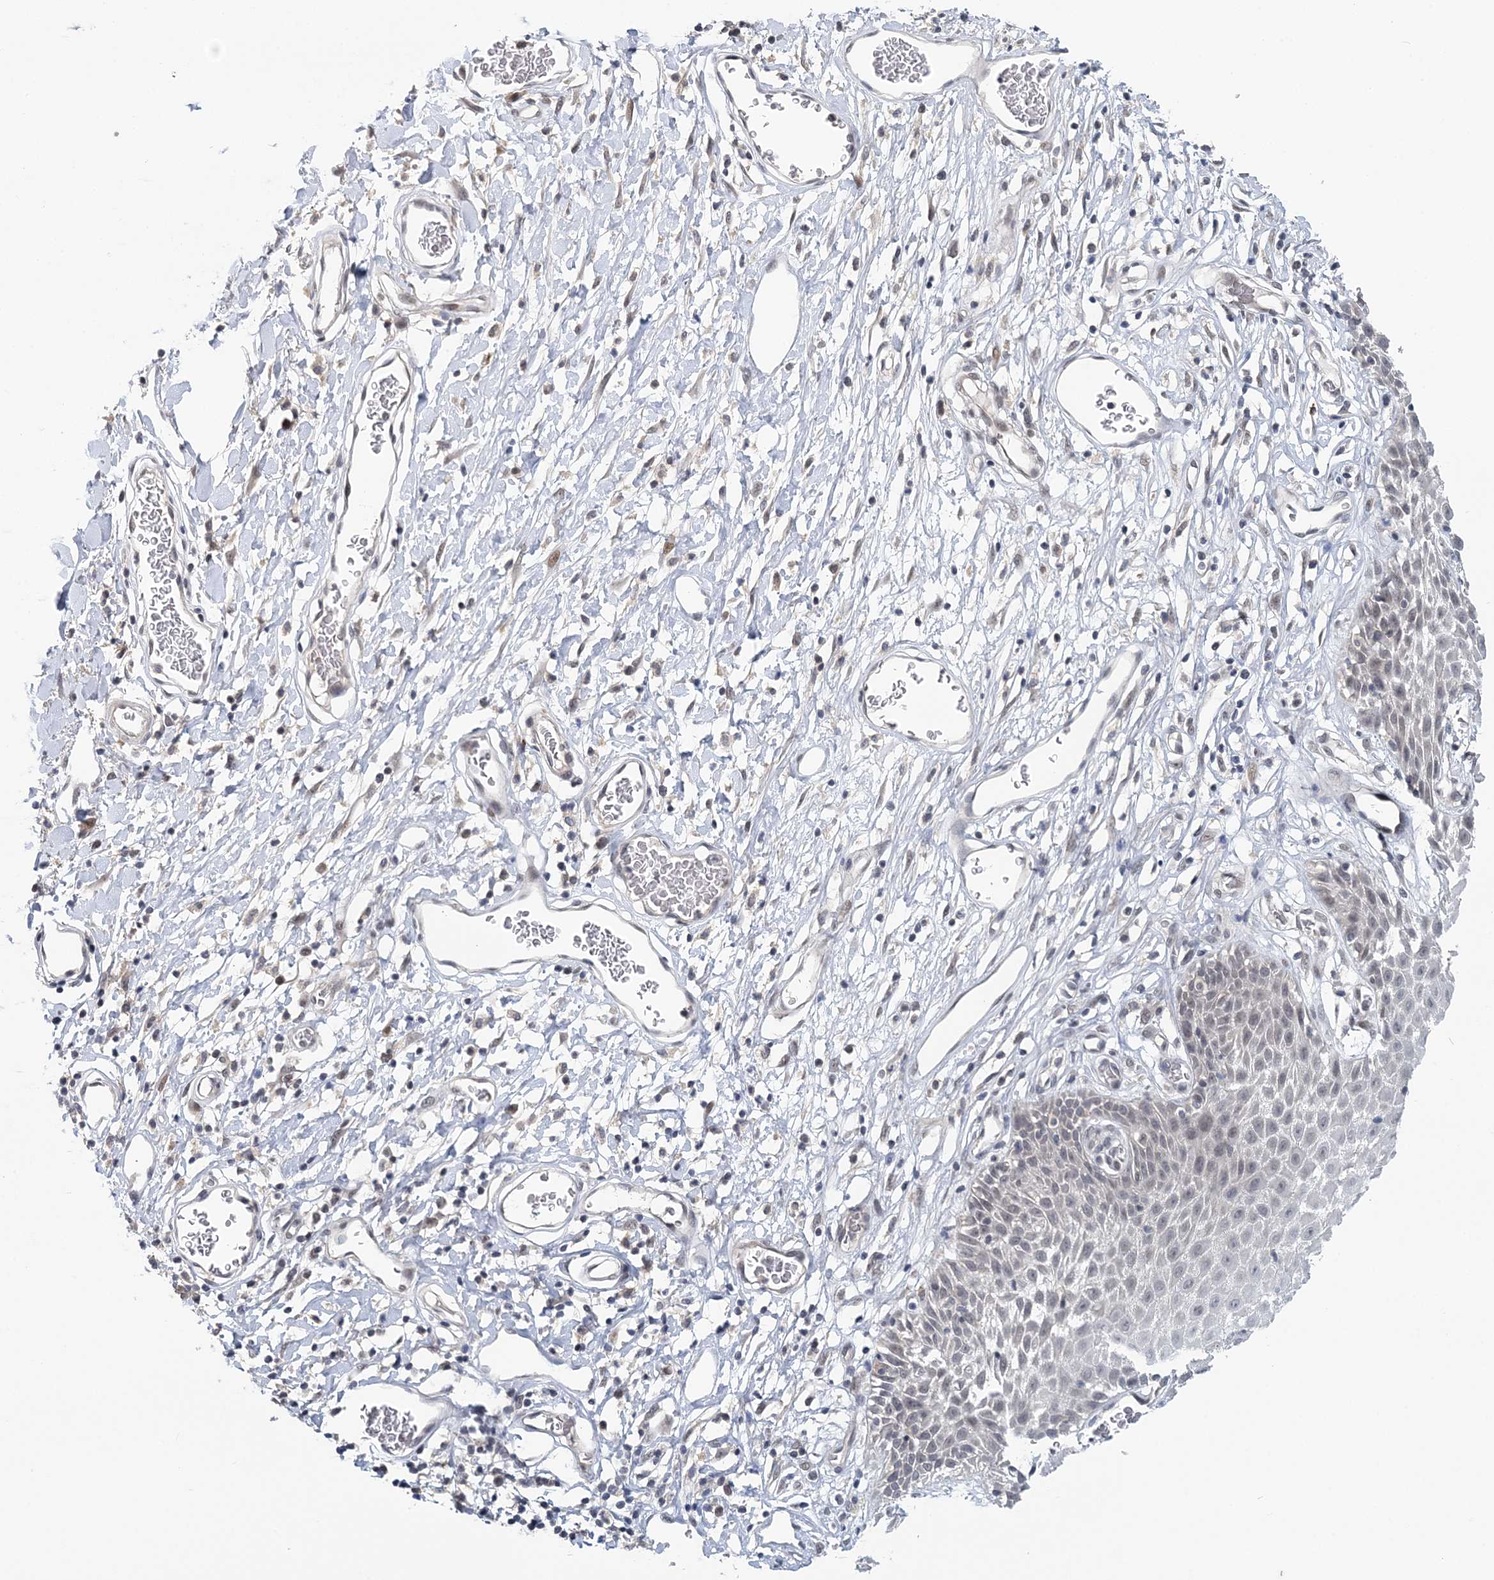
{"staining": {"intensity": "weak", "quantity": "<25%", "location": "cytoplasmic/membranous"}, "tissue": "skin", "cell_type": "Epidermal cells", "image_type": "normal", "snomed": [{"axis": "morphology", "description": "Normal tissue, NOS"}, {"axis": "topography", "description": "Vulva"}], "caption": "Protein analysis of unremarkable skin demonstrates no significant positivity in epidermal cells. (DAB immunohistochemistry, high magnification).", "gene": "HYCC2", "patient": {"sex": "female", "age": 68}}